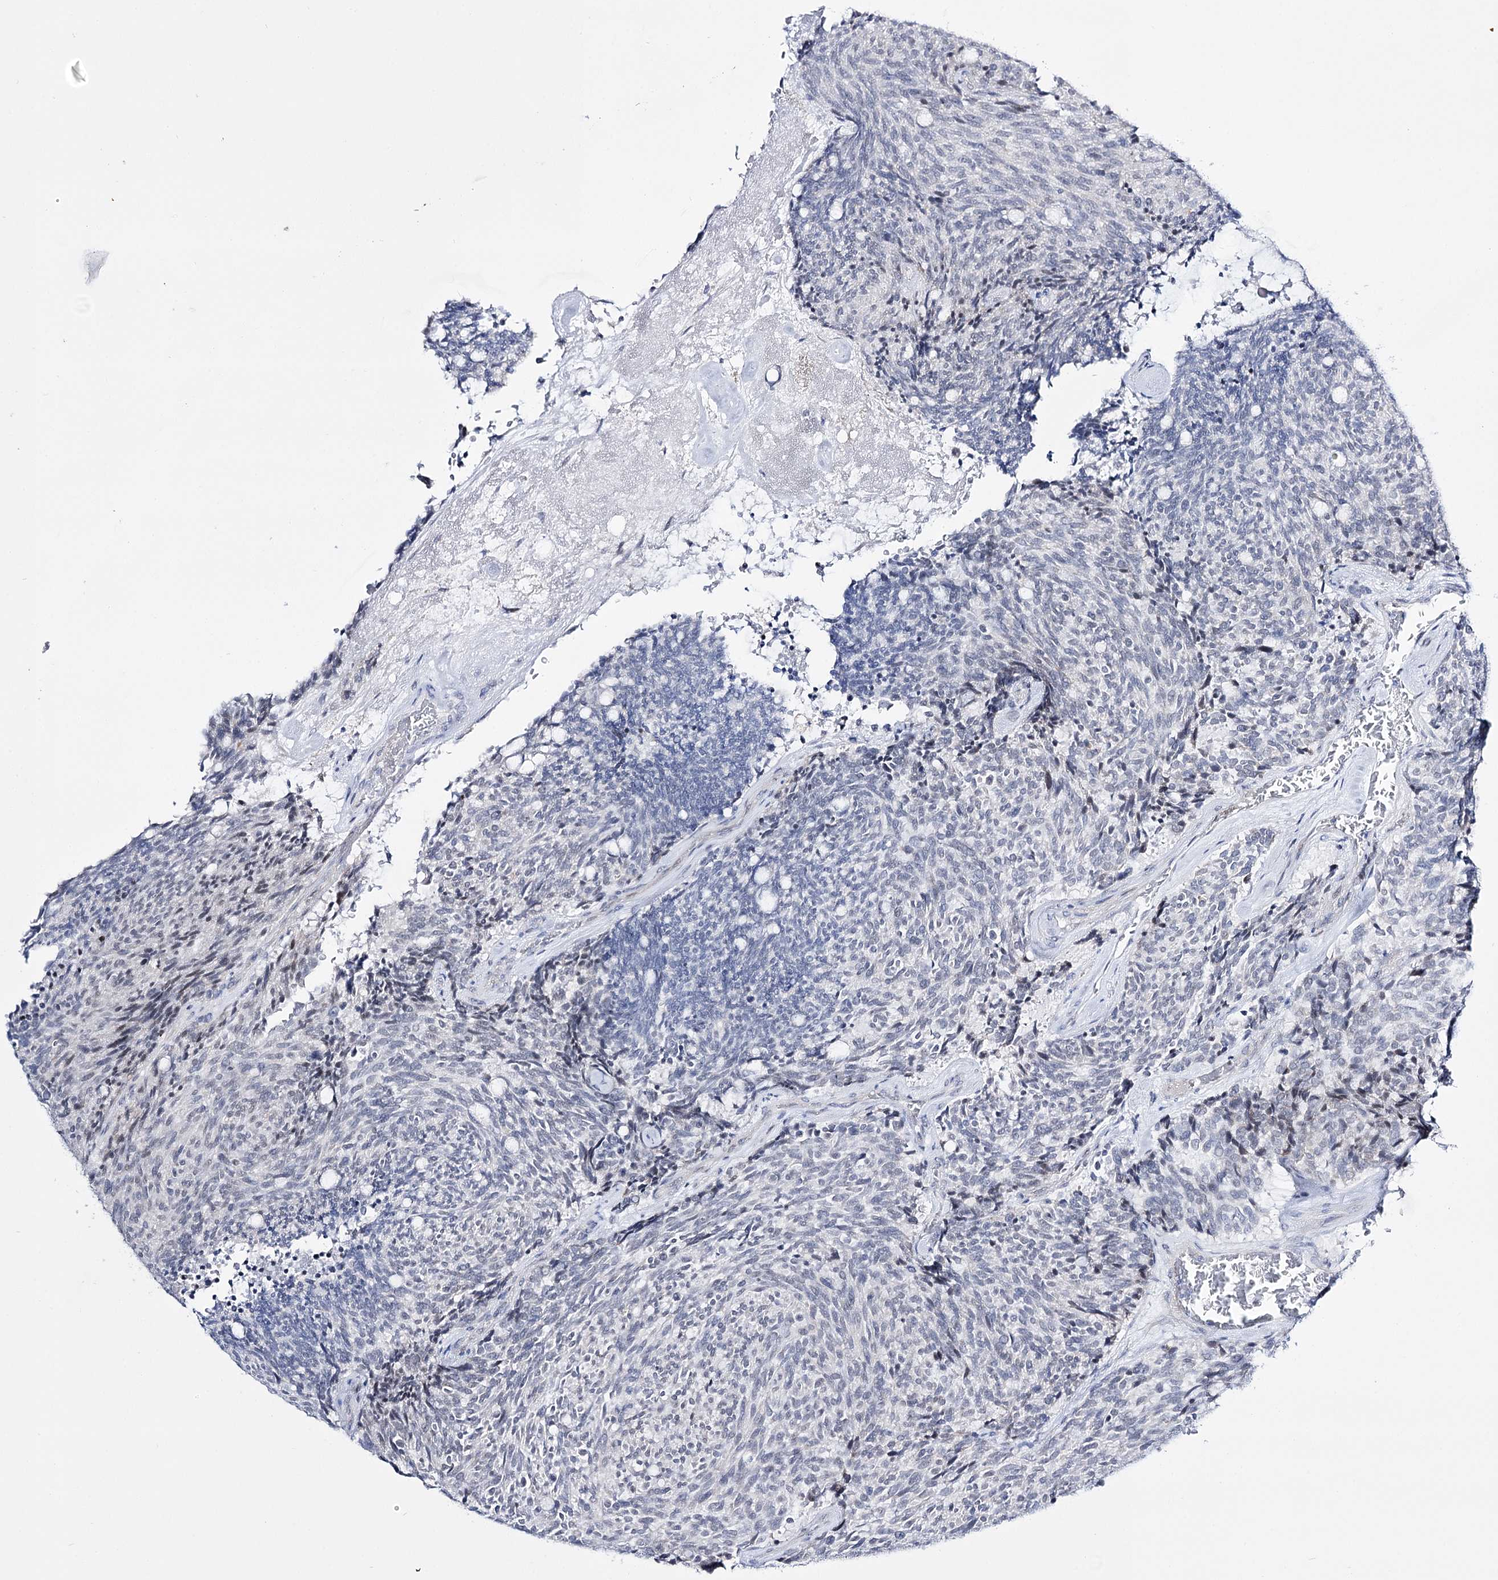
{"staining": {"intensity": "negative", "quantity": "none", "location": "none"}, "tissue": "carcinoid", "cell_type": "Tumor cells", "image_type": "cancer", "snomed": [{"axis": "morphology", "description": "Carcinoid, malignant, NOS"}, {"axis": "topography", "description": "Pancreas"}], "caption": "IHC histopathology image of carcinoid stained for a protein (brown), which demonstrates no expression in tumor cells.", "gene": "RBM15B", "patient": {"sex": "female", "age": 54}}